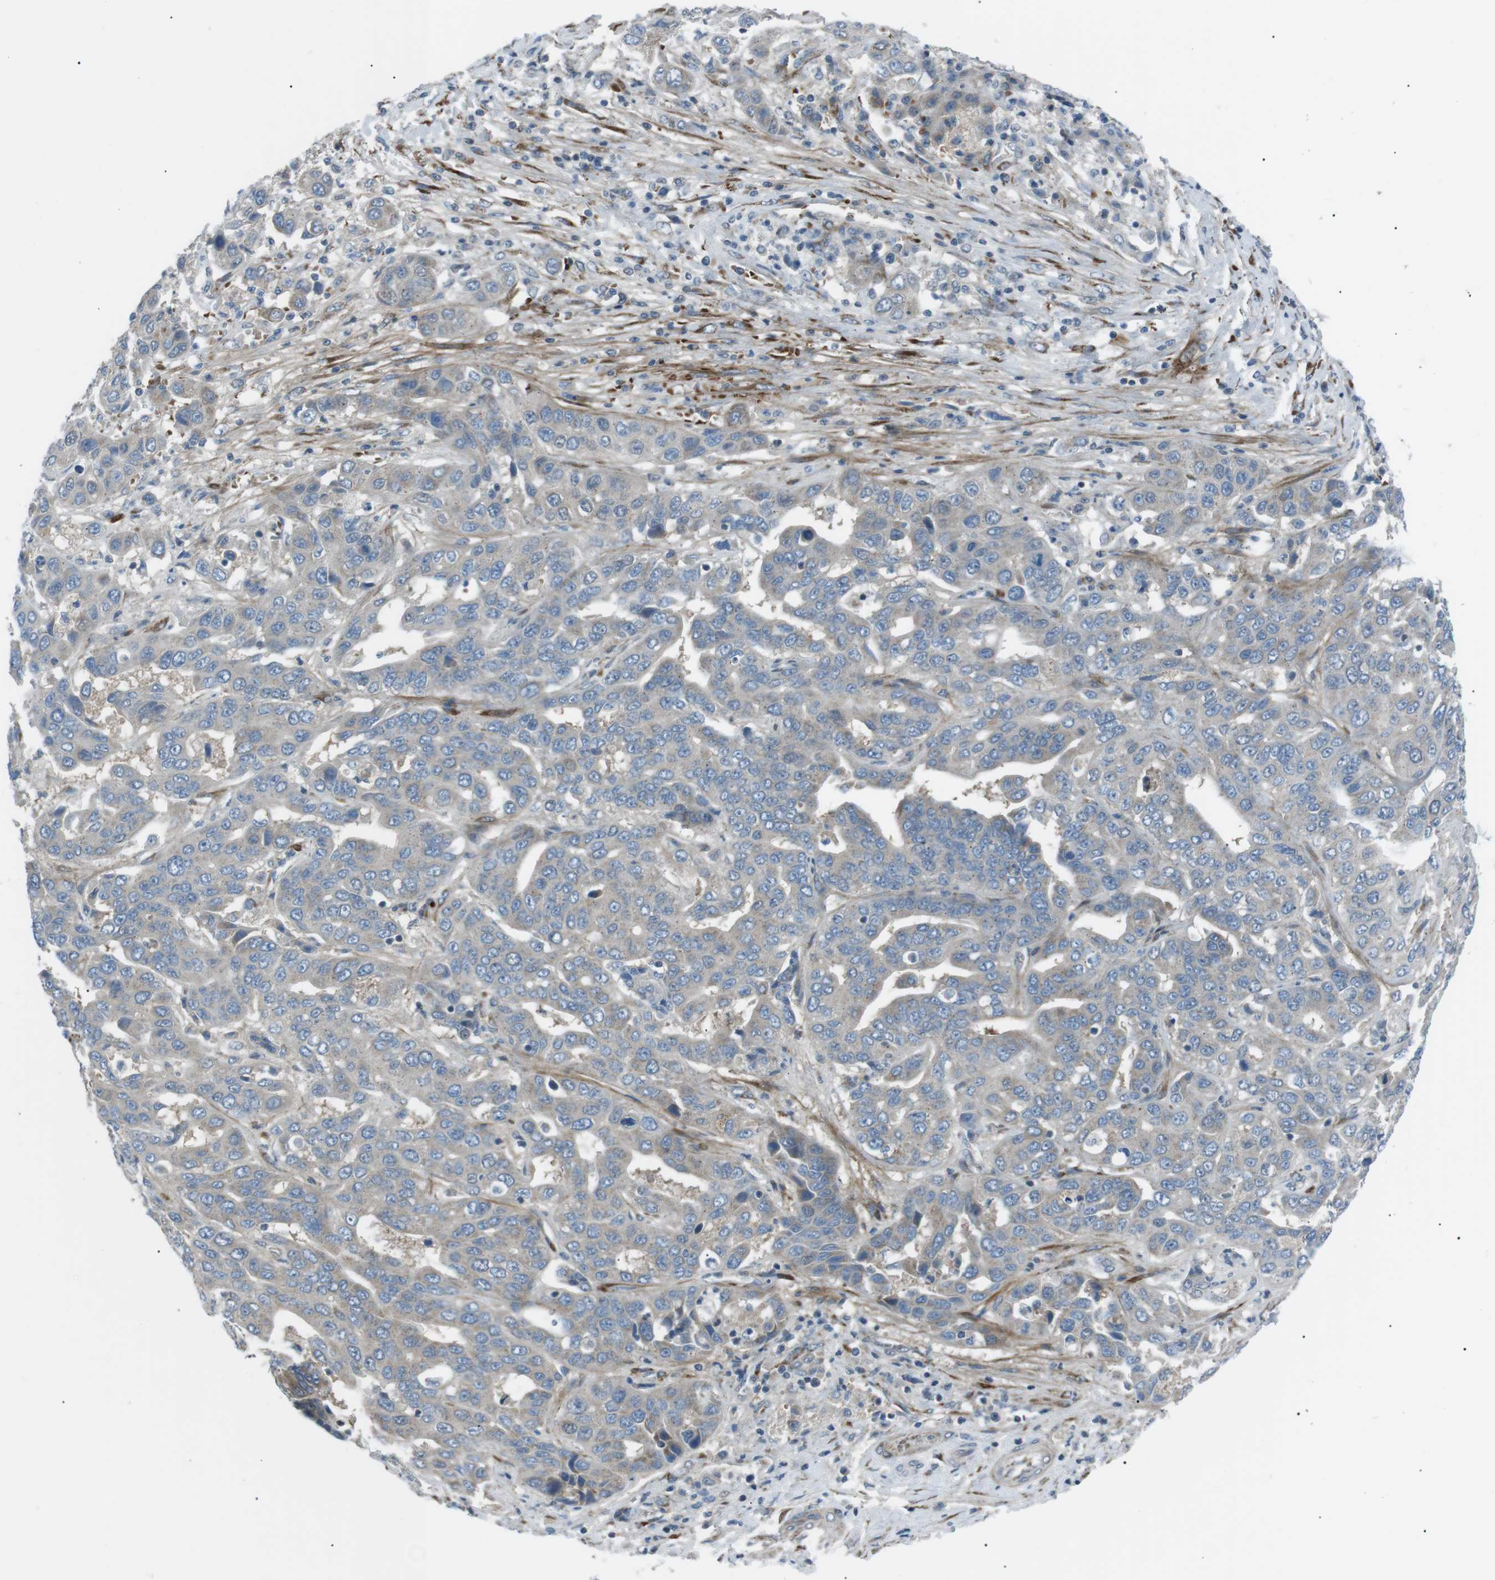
{"staining": {"intensity": "negative", "quantity": "none", "location": "none"}, "tissue": "liver cancer", "cell_type": "Tumor cells", "image_type": "cancer", "snomed": [{"axis": "morphology", "description": "Cholangiocarcinoma"}, {"axis": "topography", "description": "Liver"}], "caption": "This micrograph is of liver cancer stained with IHC to label a protein in brown with the nuclei are counter-stained blue. There is no positivity in tumor cells. Brightfield microscopy of immunohistochemistry stained with DAB (brown) and hematoxylin (blue), captured at high magnification.", "gene": "ARID5B", "patient": {"sex": "female", "age": 52}}